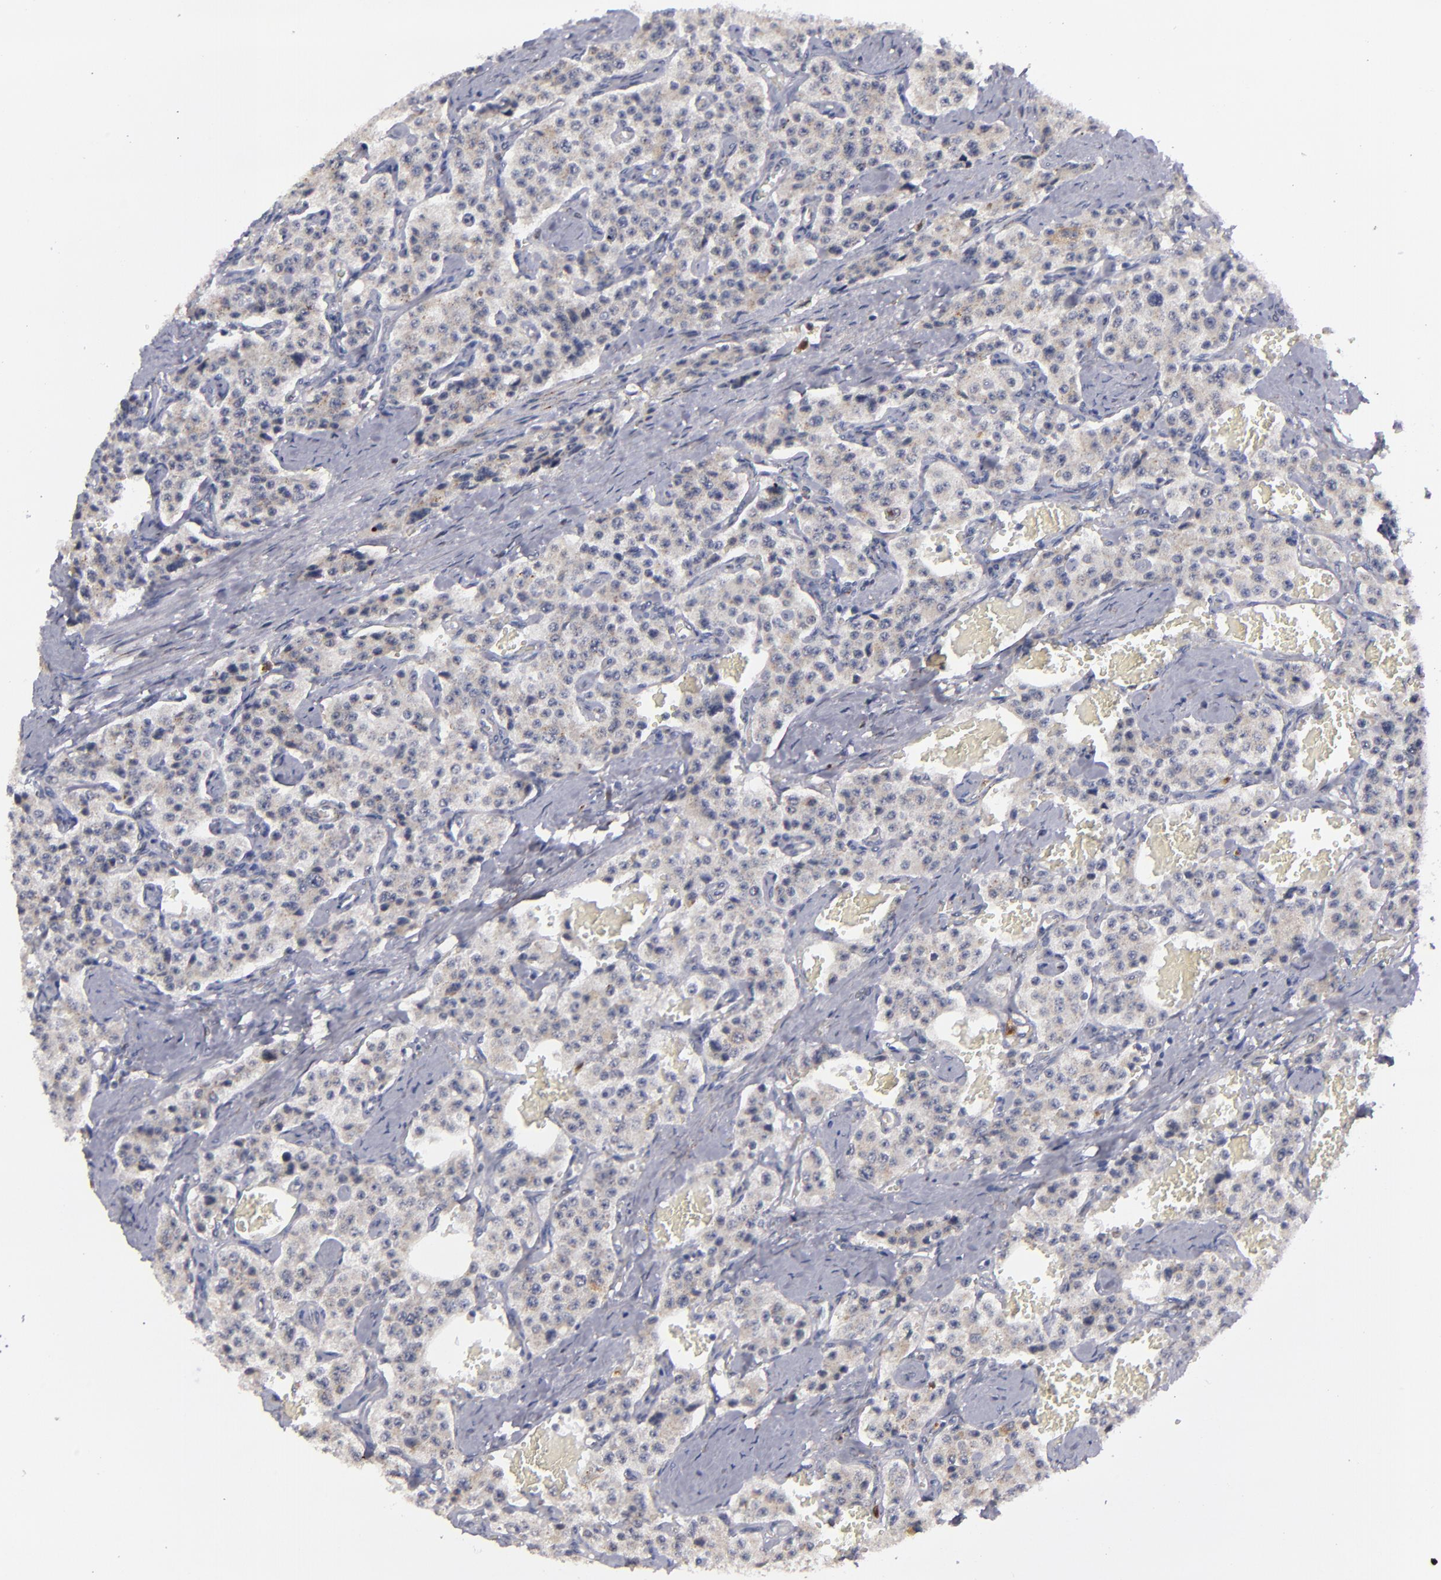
{"staining": {"intensity": "negative", "quantity": "none", "location": "none"}, "tissue": "carcinoid", "cell_type": "Tumor cells", "image_type": "cancer", "snomed": [{"axis": "morphology", "description": "Carcinoid, malignant, NOS"}, {"axis": "topography", "description": "Small intestine"}], "caption": "This is an immunohistochemistry (IHC) histopathology image of human carcinoid. There is no positivity in tumor cells.", "gene": "RREB1", "patient": {"sex": "male", "age": 52}}